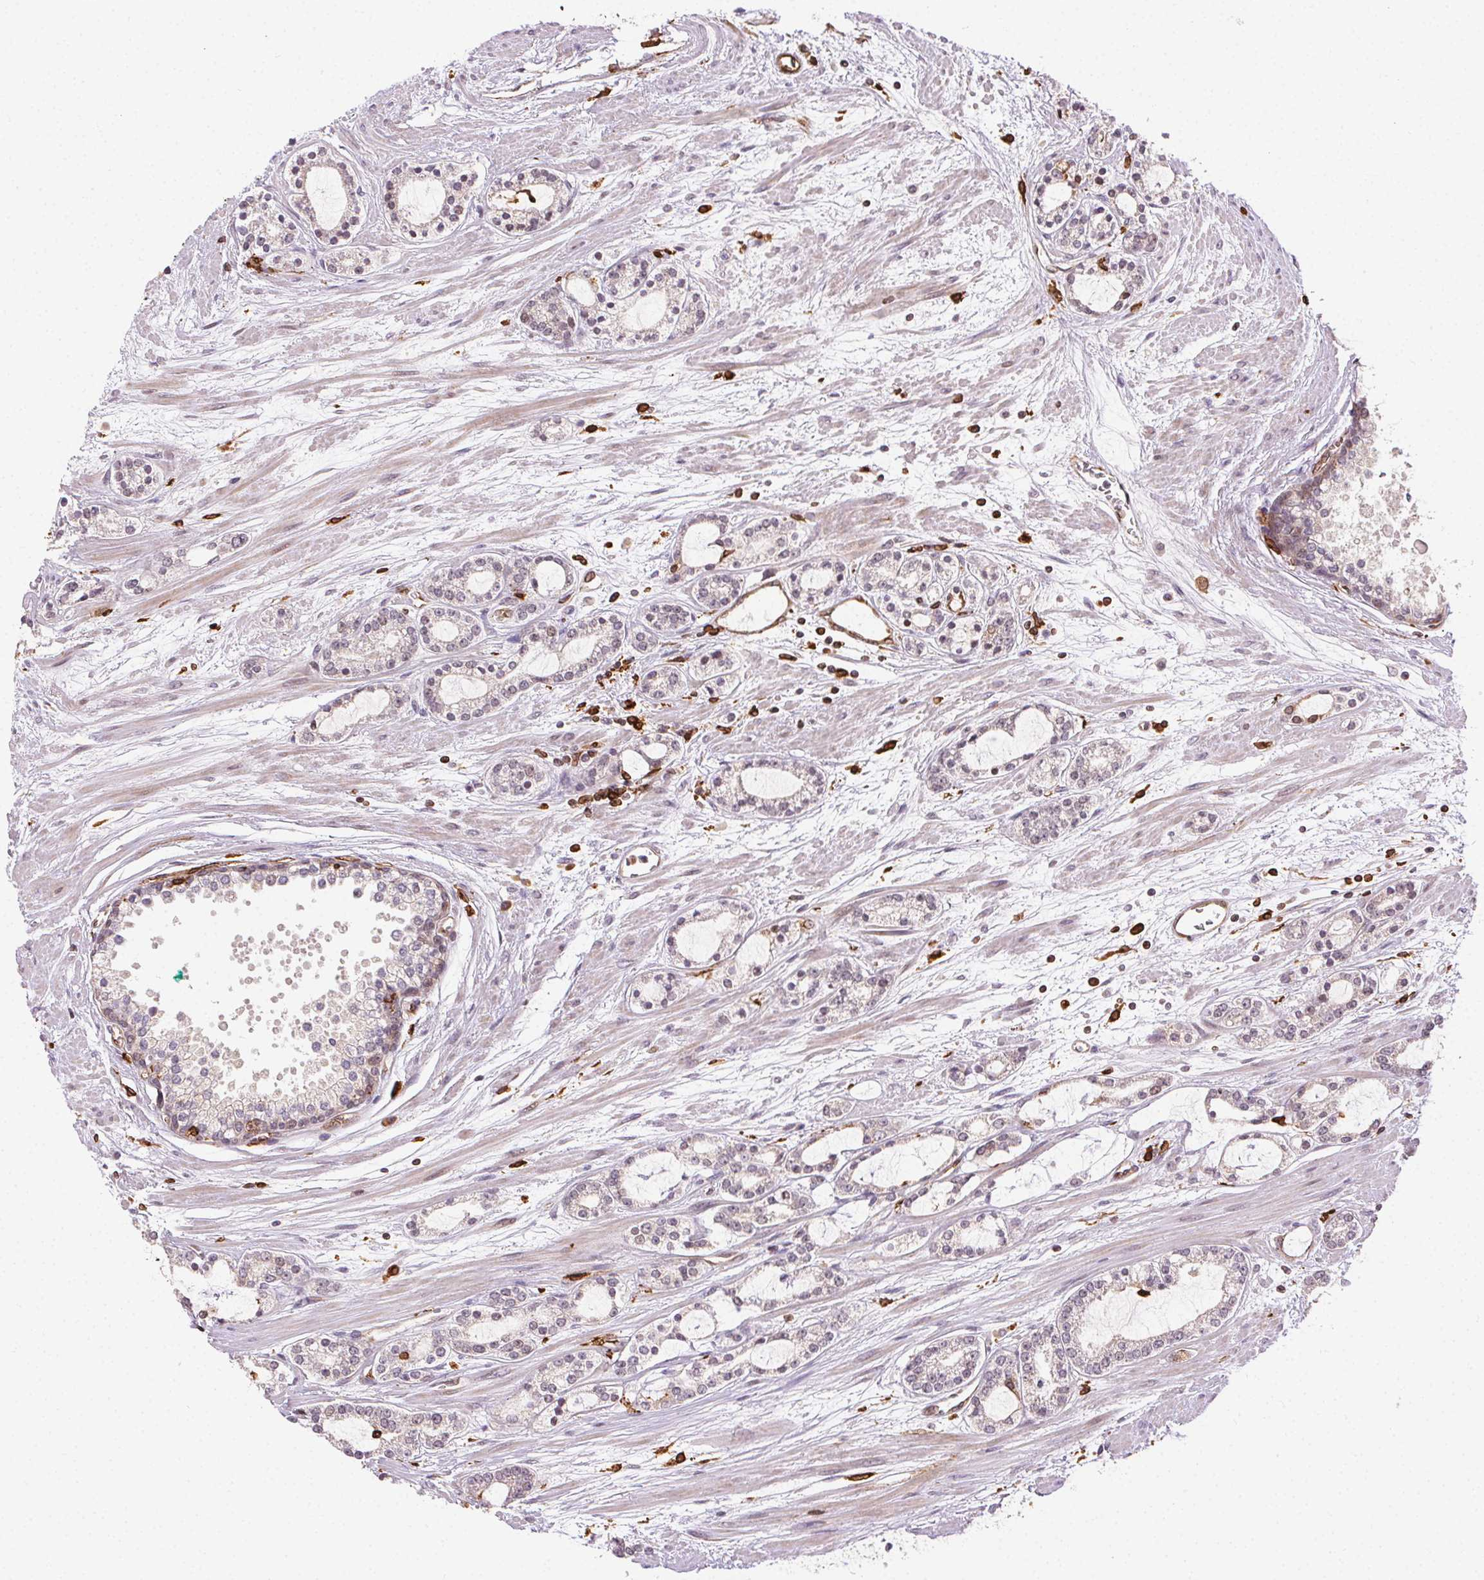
{"staining": {"intensity": "weak", "quantity": "<25%", "location": "cytoplasmic/membranous"}, "tissue": "prostate cancer", "cell_type": "Tumor cells", "image_type": "cancer", "snomed": [{"axis": "morphology", "description": "Adenocarcinoma, Medium grade"}, {"axis": "topography", "description": "Prostate"}], "caption": "Tumor cells show no significant protein expression in prostate cancer (adenocarcinoma (medium-grade)). Brightfield microscopy of immunohistochemistry stained with DAB (3,3'-diaminobenzidine) (brown) and hematoxylin (blue), captured at high magnification.", "gene": "RNASET2", "patient": {"sex": "male", "age": 57}}